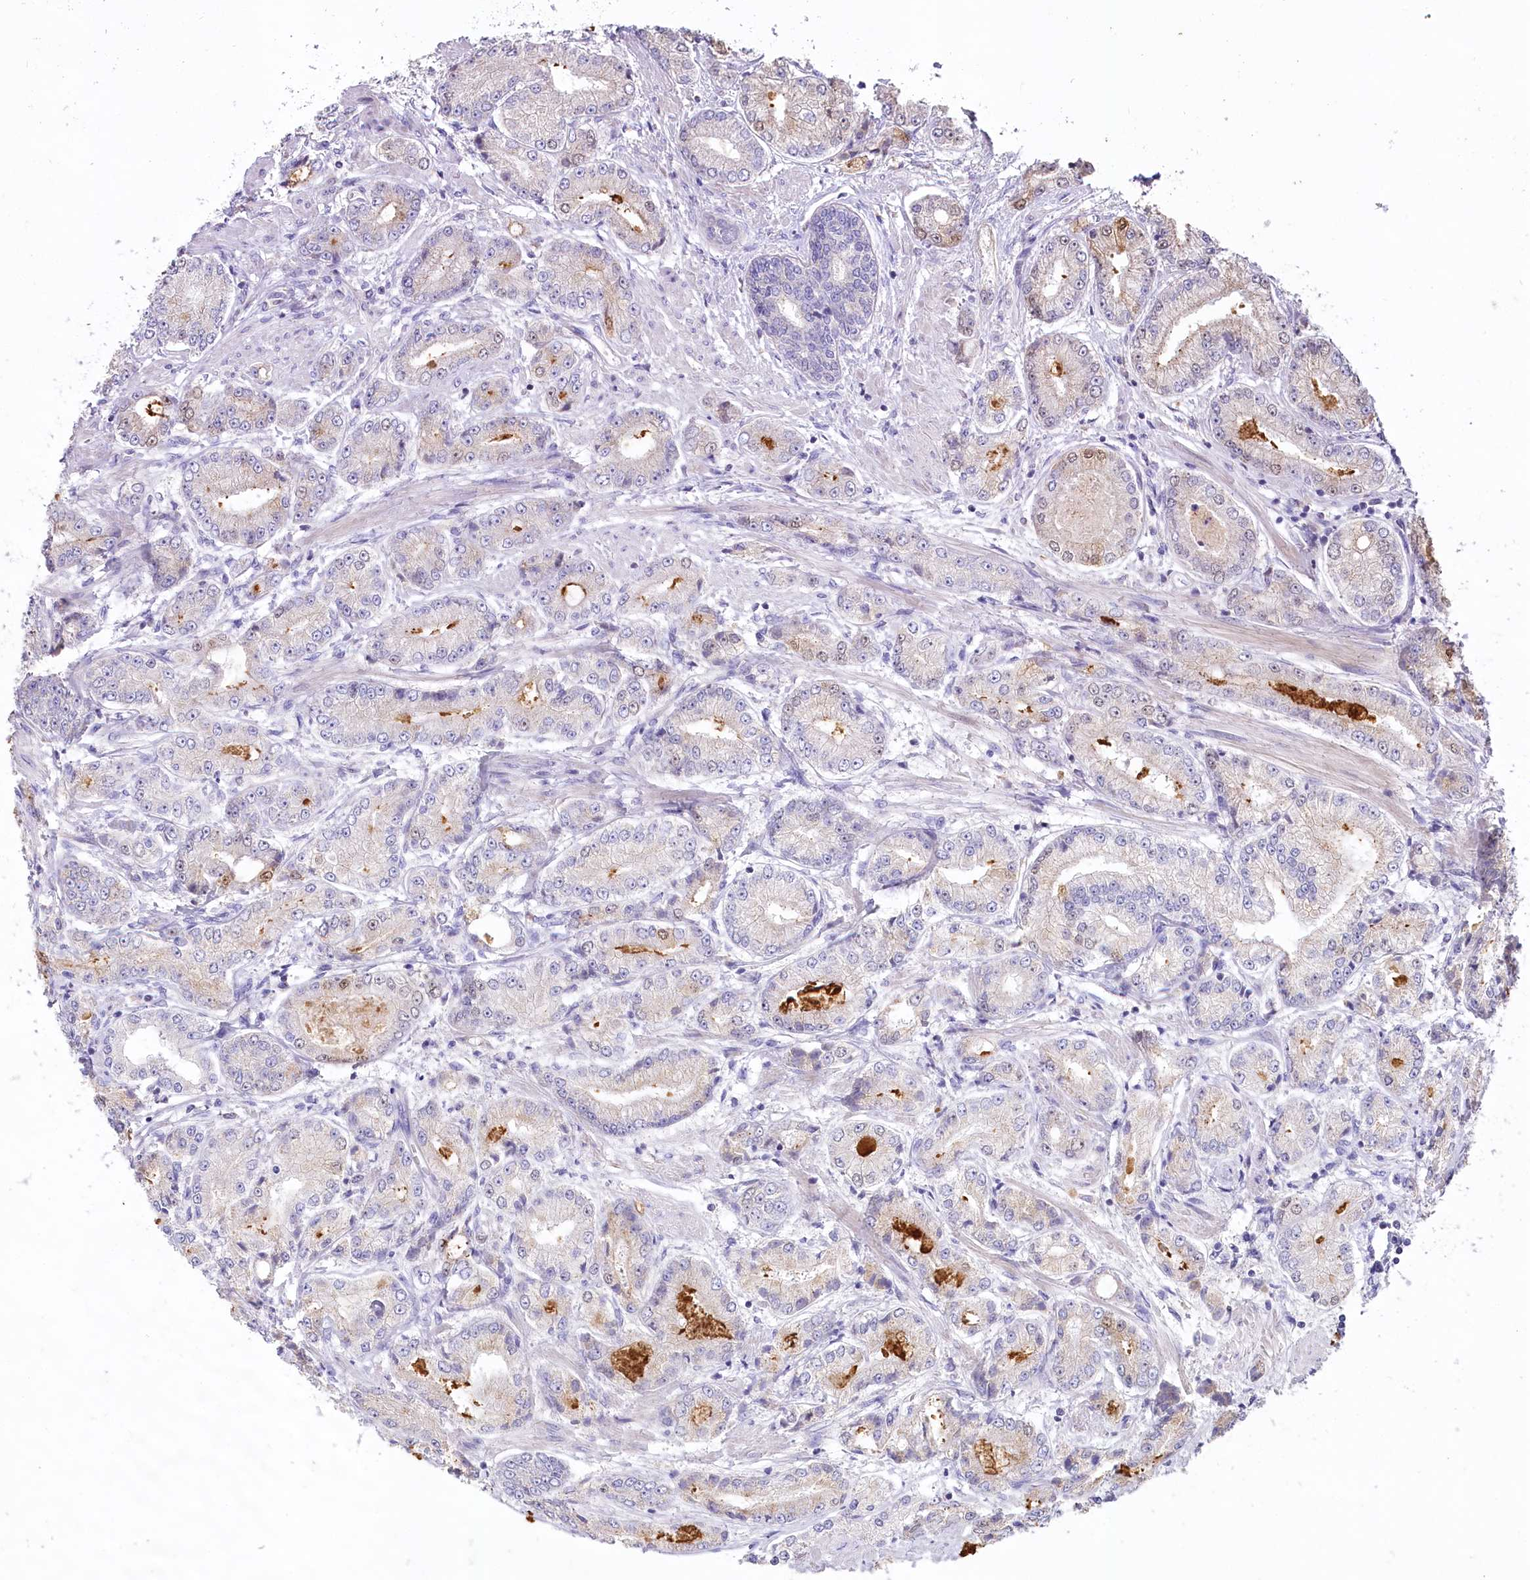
{"staining": {"intensity": "negative", "quantity": "none", "location": "none"}, "tissue": "prostate cancer", "cell_type": "Tumor cells", "image_type": "cancer", "snomed": [{"axis": "morphology", "description": "Adenocarcinoma, High grade"}, {"axis": "topography", "description": "Prostate"}], "caption": "This image is of prostate high-grade adenocarcinoma stained with immunohistochemistry to label a protein in brown with the nuclei are counter-stained blue. There is no staining in tumor cells. (Brightfield microscopy of DAB (3,3'-diaminobenzidine) IHC at high magnification).", "gene": "SLC6A11", "patient": {"sex": "male", "age": 59}}